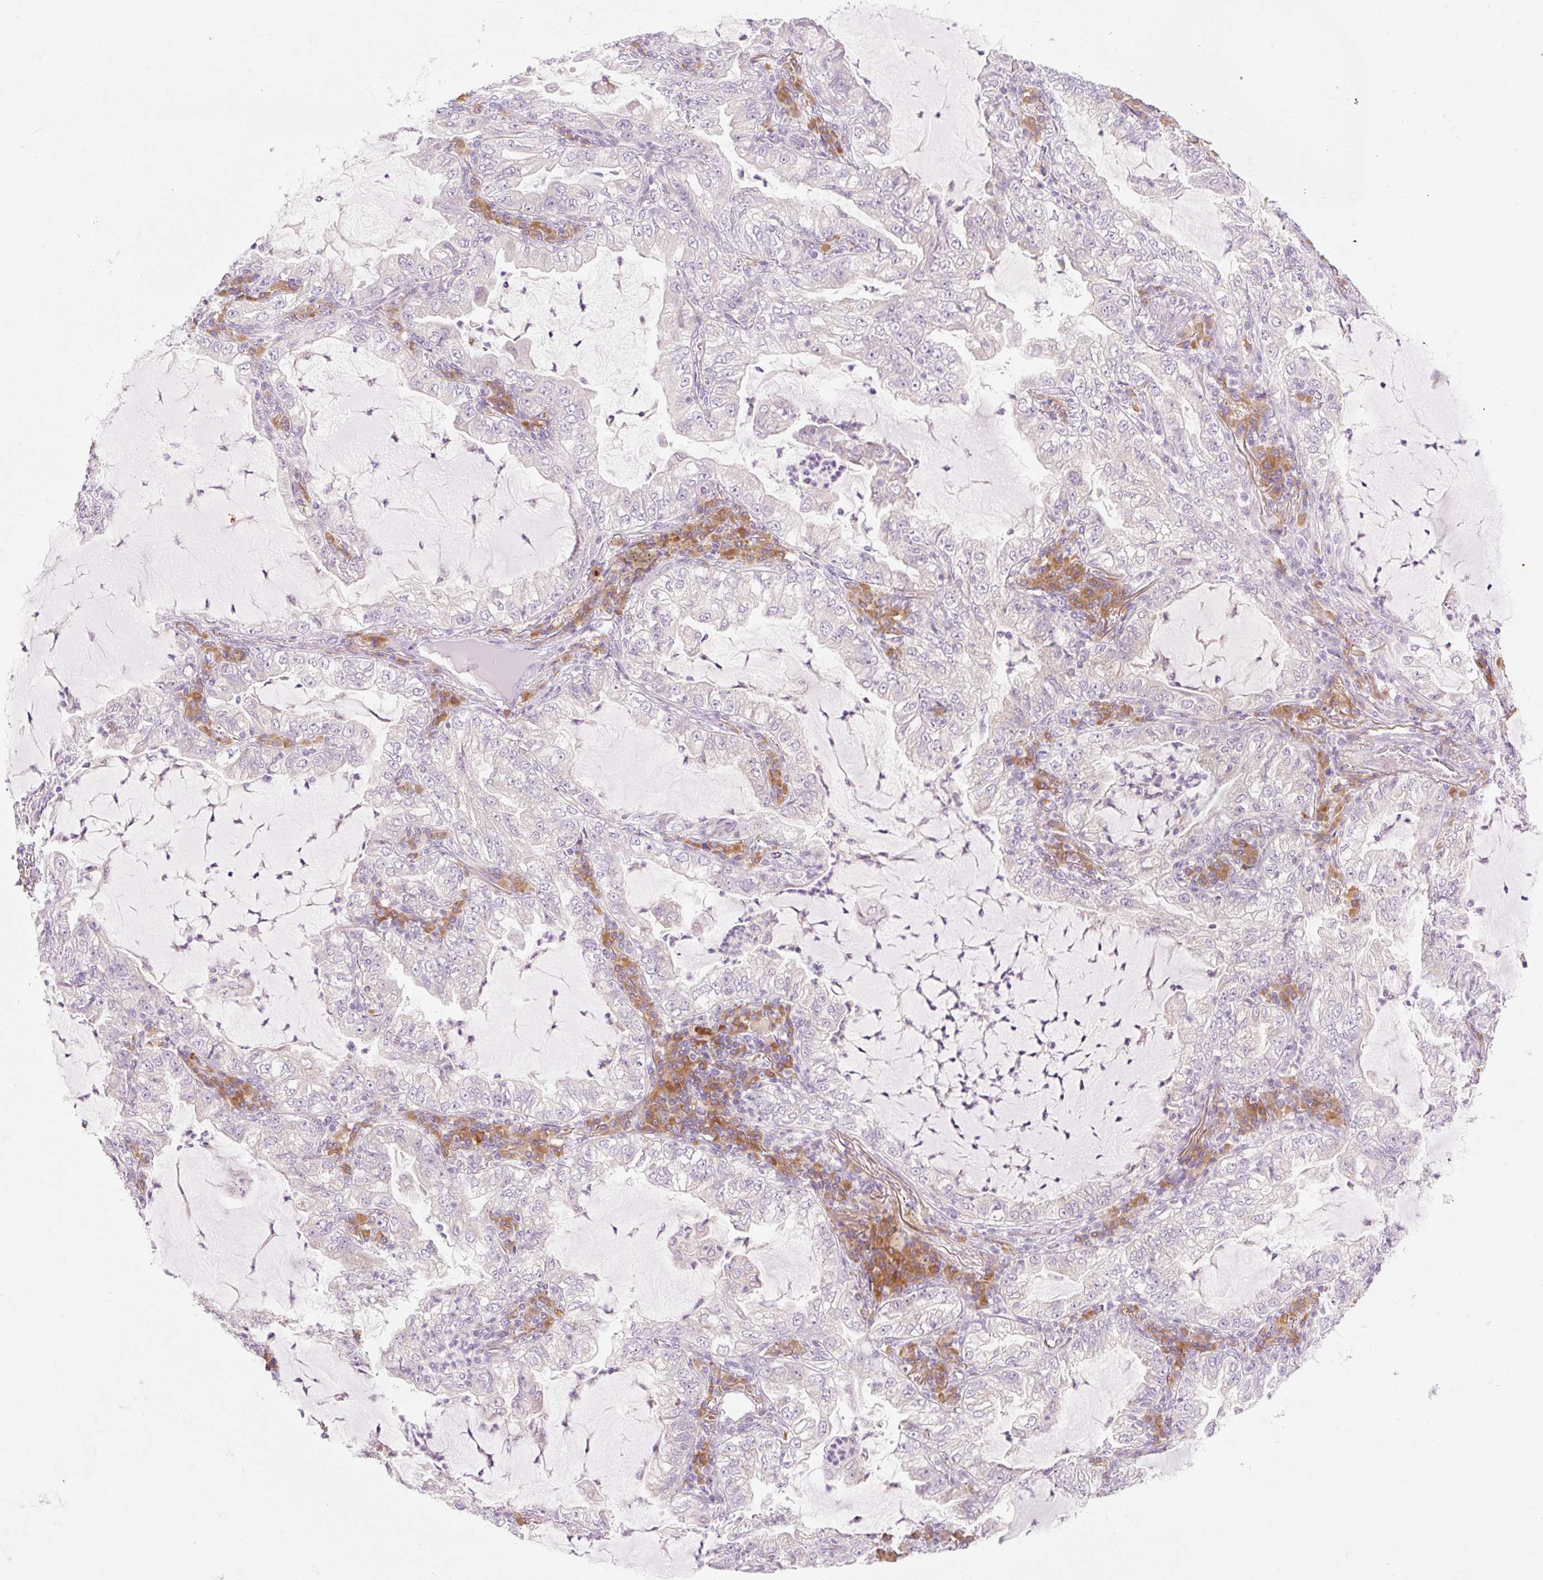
{"staining": {"intensity": "negative", "quantity": "none", "location": "none"}, "tissue": "lung cancer", "cell_type": "Tumor cells", "image_type": "cancer", "snomed": [{"axis": "morphology", "description": "Adenocarcinoma, NOS"}, {"axis": "topography", "description": "Lung"}], "caption": "Immunohistochemistry (IHC) image of human lung cancer (adenocarcinoma) stained for a protein (brown), which shows no staining in tumor cells.", "gene": "MYO1D", "patient": {"sex": "female", "age": 73}}